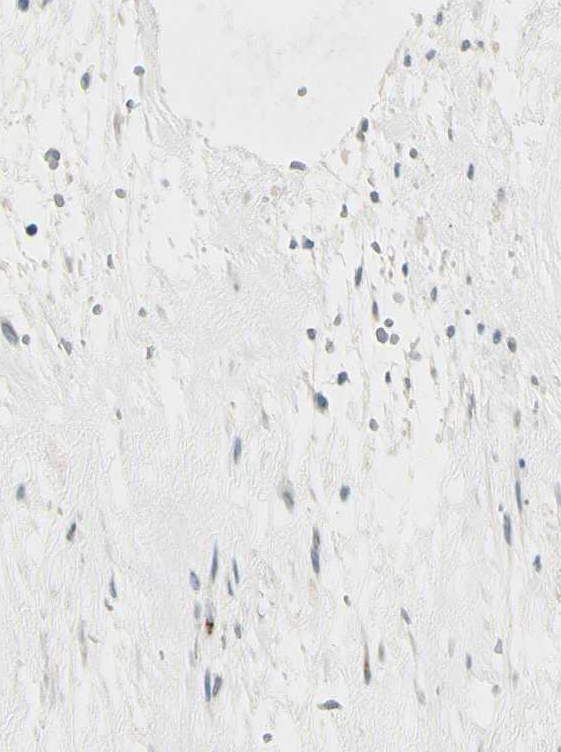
{"staining": {"intensity": "negative", "quantity": "none", "location": "none"}, "tissue": "head and neck cancer", "cell_type": "Tumor cells", "image_type": "cancer", "snomed": [{"axis": "morphology", "description": "Adenocarcinoma, NOS"}, {"axis": "morphology", "description": "Adenoma, NOS"}, {"axis": "topography", "description": "Head-Neck"}], "caption": "Immunohistochemical staining of human head and neck cancer demonstrates no significant expression in tumor cells.", "gene": "B4GALNT1", "patient": {"sex": "female", "age": 55}}